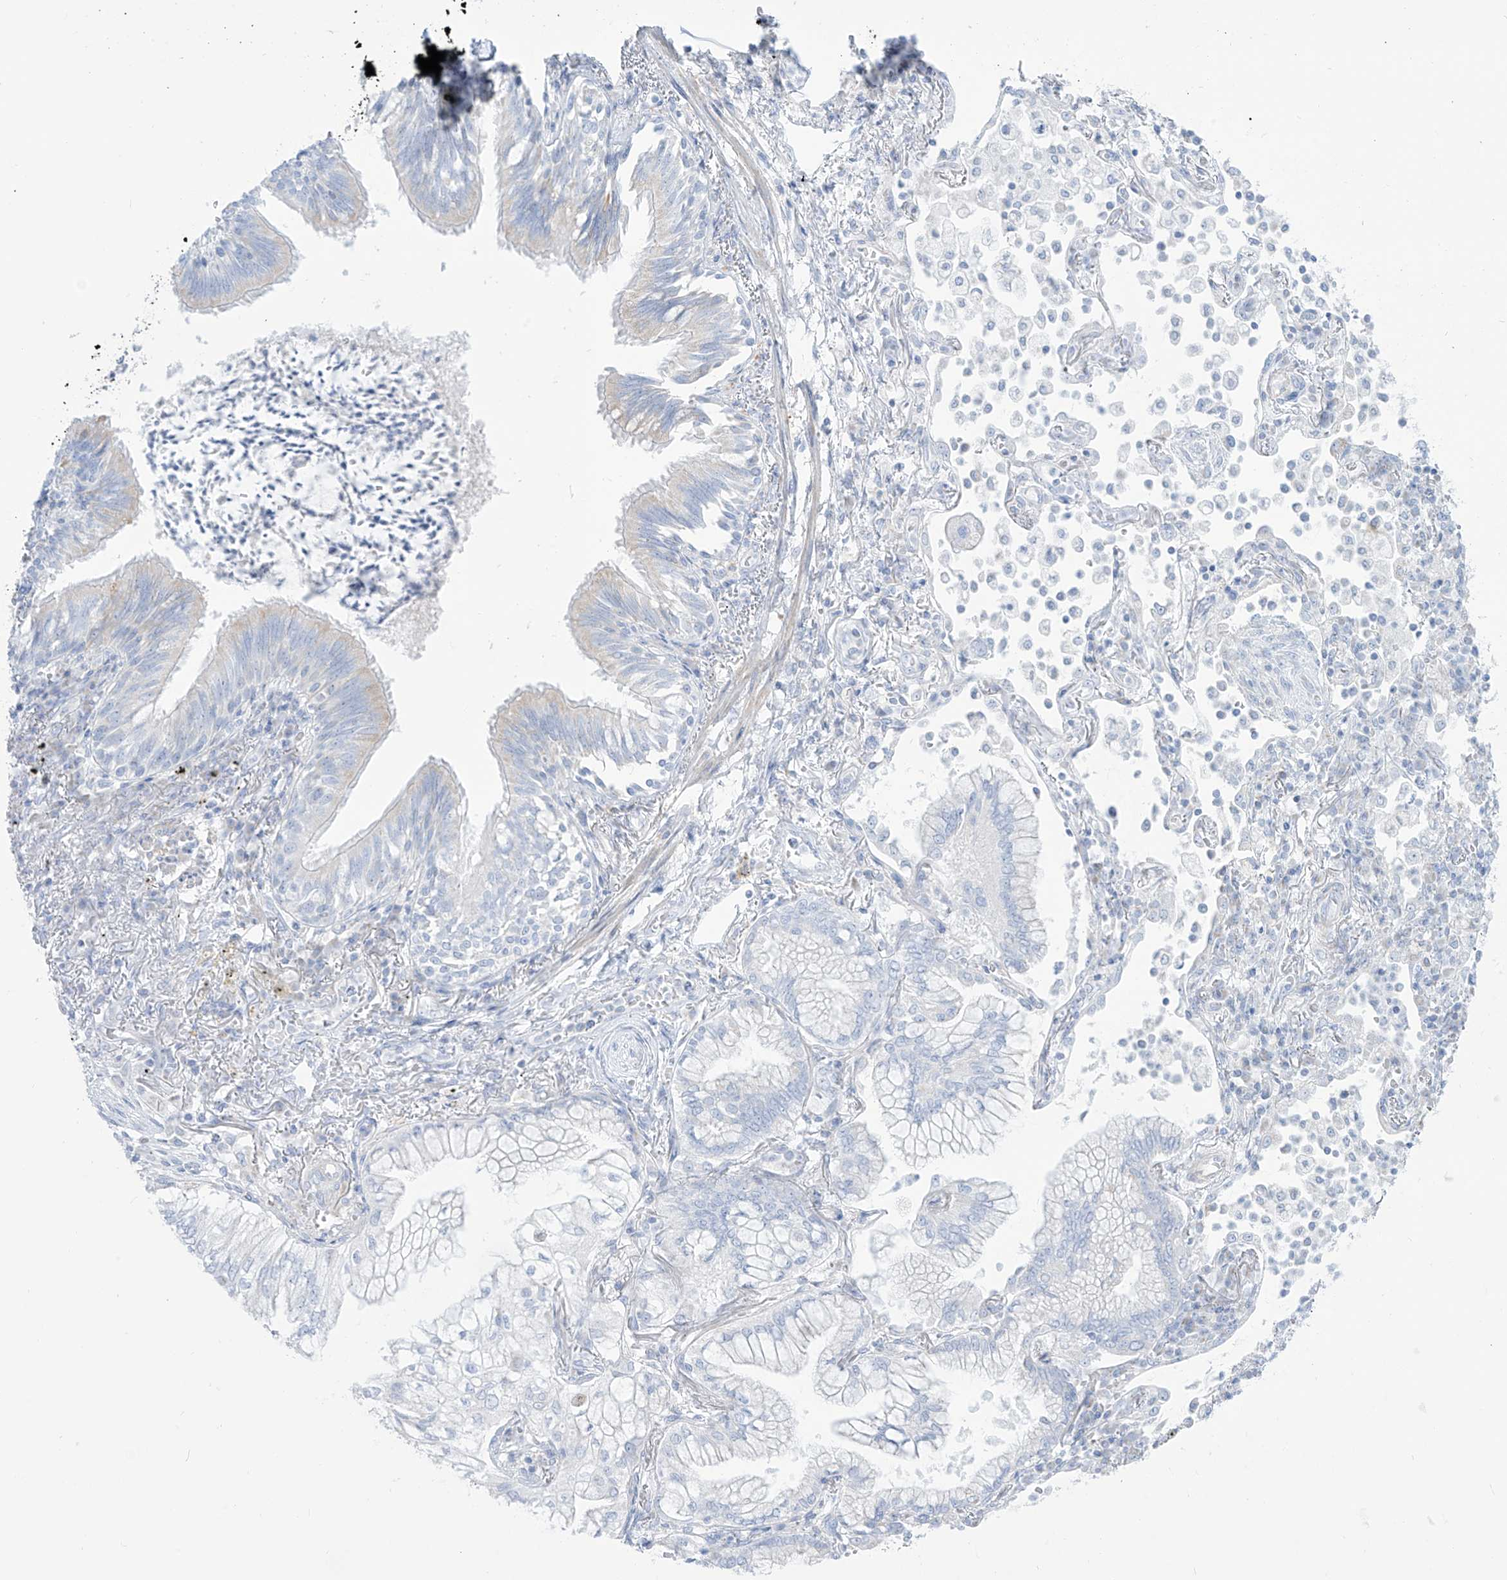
{"staining": {"intensity": "negative", "quantity": "none", "location": "none"}, "tissue": "lung cancer", "cell_type": "Tumor cells", "image_type": "cancer", "snomed": [{"axis": "morphology", "description": "Adenocarcinoma, NOS"}, {"axis": "topography", "description": "Lung"}], "caption": "Adenocarcinoma (lung) was stained to show a protein in brown. There is no significant staining in tumor cells.", "gene": "SLC26A3", "patient": {"sex": "female", "age": 70}}